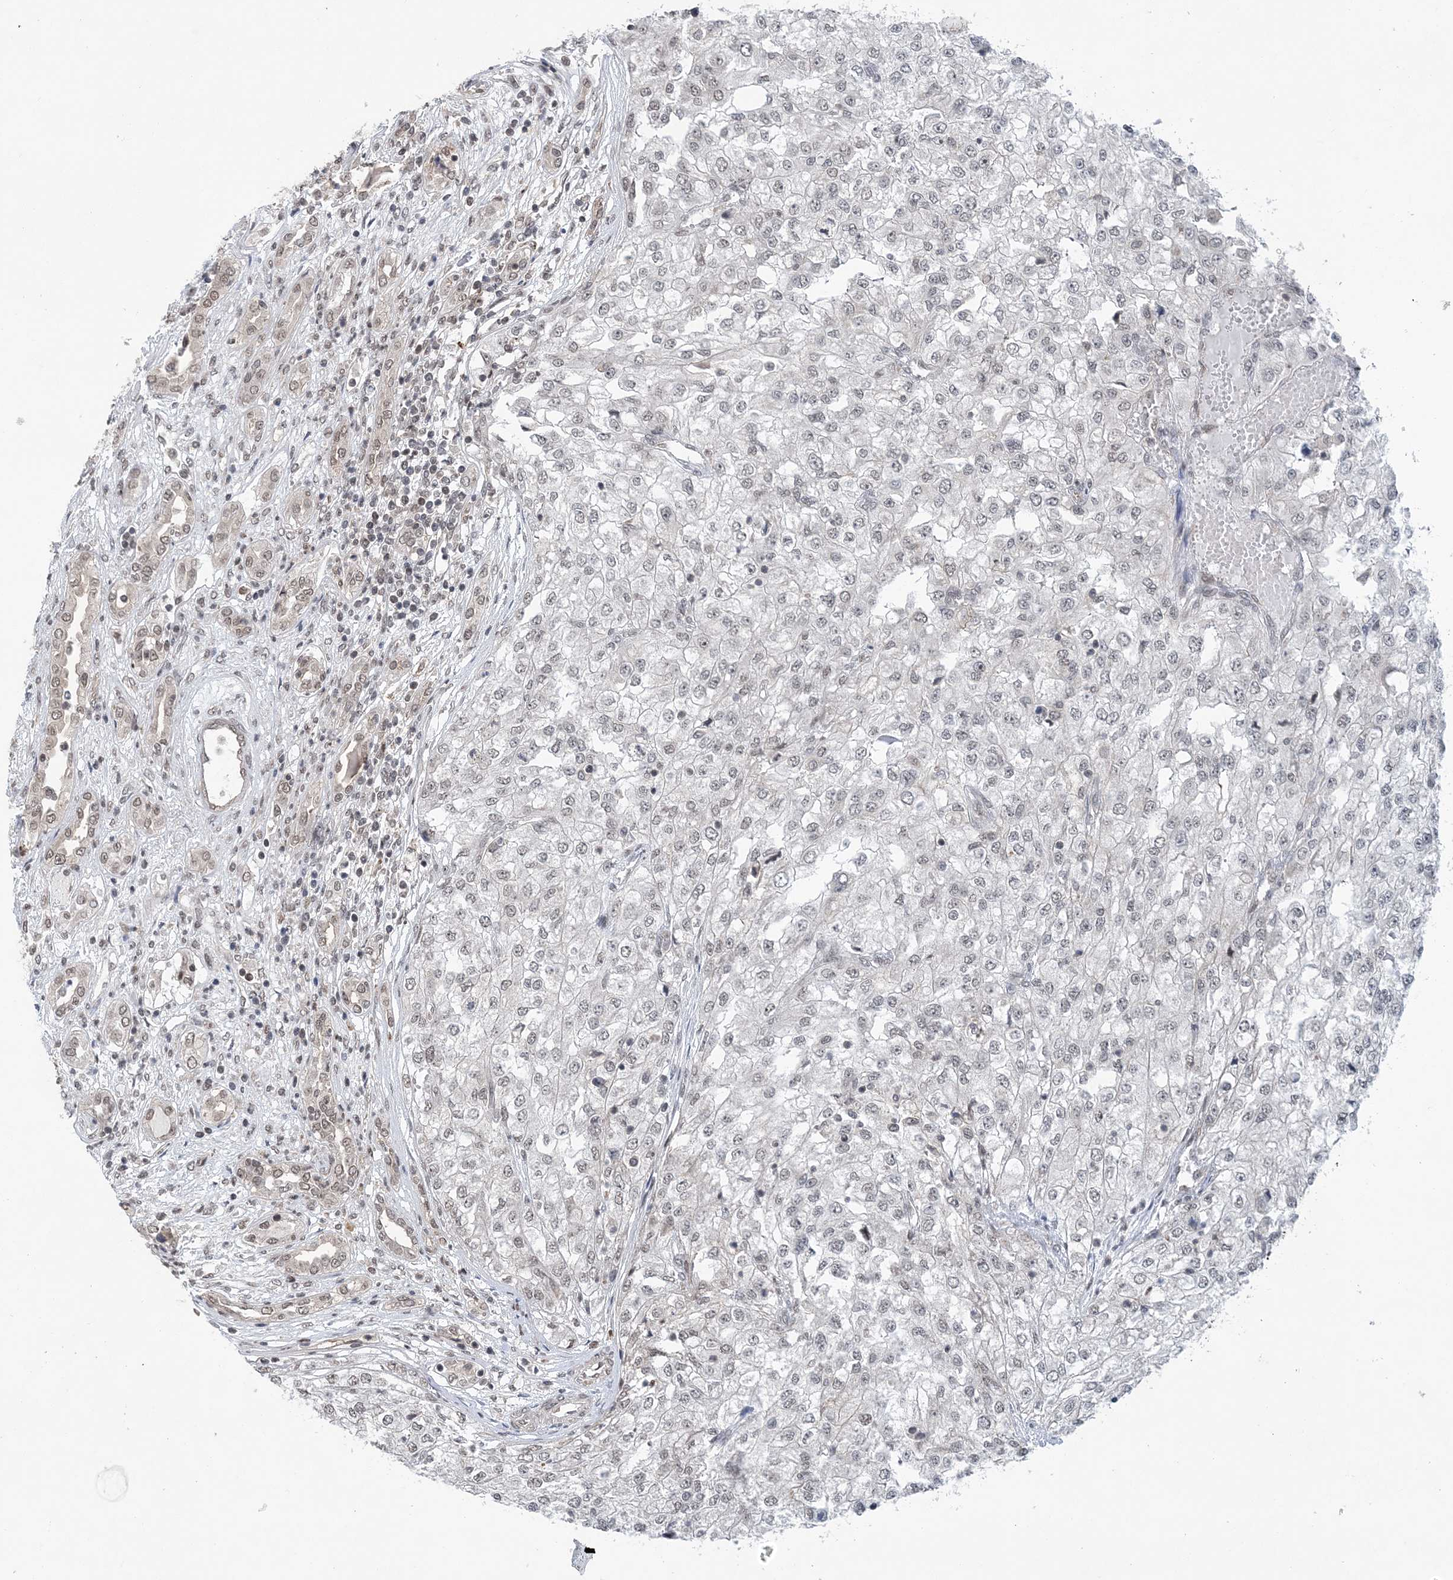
{"staining": {"intensity": "weak", "quantity": "25%-75%", "location": "nuclear"}, "tissue": "renal cancer", "cell_type": "Tumor cells", "image_type": "cancer", "snomed": [{"axis": "morphology", "description": "Adenocarcinoma, NOS"}, {"axis": "topography", "description": "Kidney"}], "caption": "Renal cancer stained with DAB (3,3'-diaminobenzidine) immunohistochemistry displays low levels of weak nuclear expression in approximately 25%-75% of tumor cells.", "gene": "CCDC152", "patient": {"sex": "female", "age": 54}}